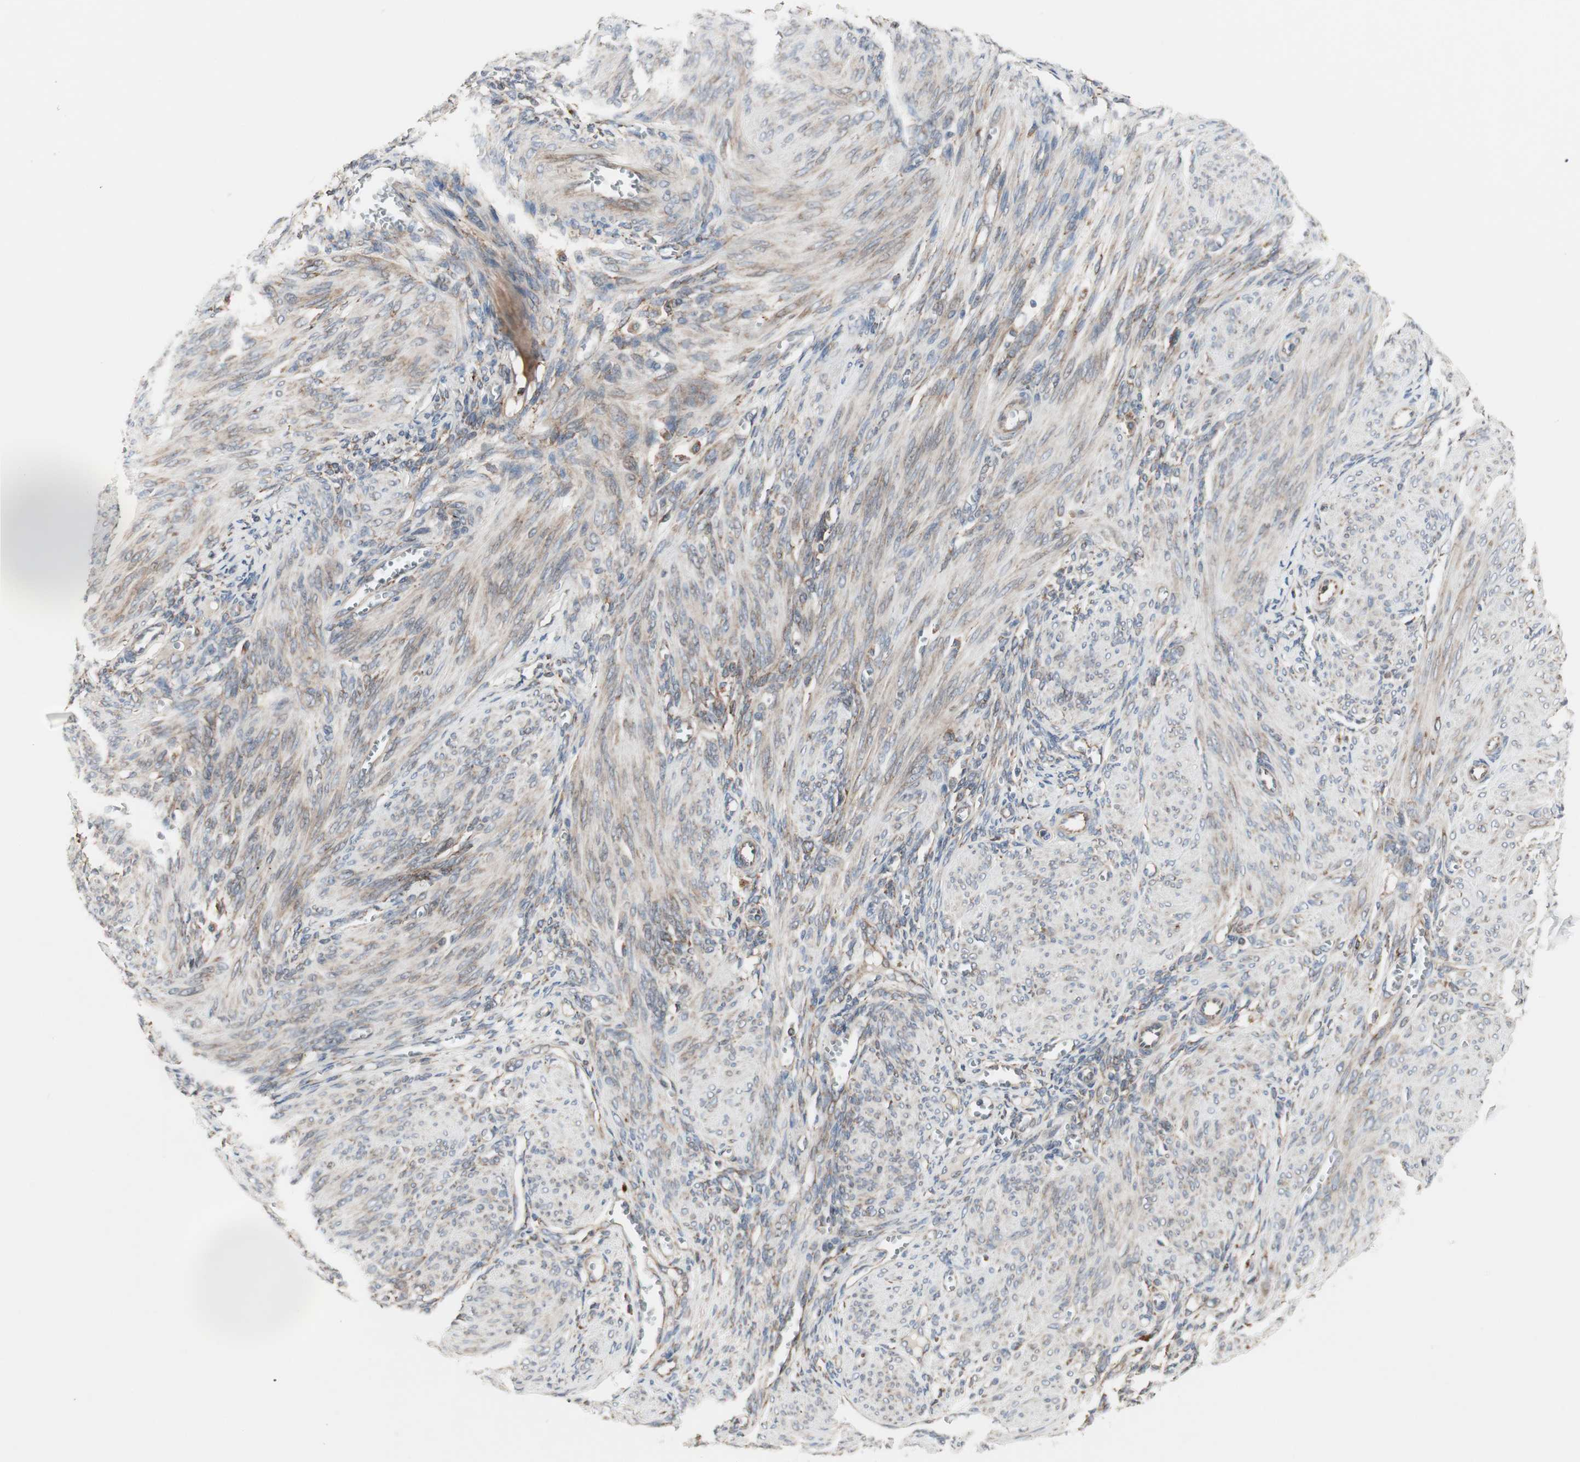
{"staining": {"intensity": "moderate", "quantity": "25%-75%", "location": "cytoplasmic/membranous"}, "tissue": "endometrium", "cell_type": "Cells in endometrial stroma", "image_type": "normal", "snomed": [{"axis": "morphology", "description": "Normal tissue, NOS"}, {"axis": "topography", "description": "Endometrium"}], "caption": "Immunohistochemistry micrograph of normal endometrium: human endometrium stained using immunohistochemistry (IHC) reveals medium levels of moderate protein expression localized specifically in the cytoplasmic/membranous of cells in endometrial stroma, appearing as a cytoplasmic/membranous brown color.", "gene": "H6PD", "patient": {"sex": "female", "age": 72}}